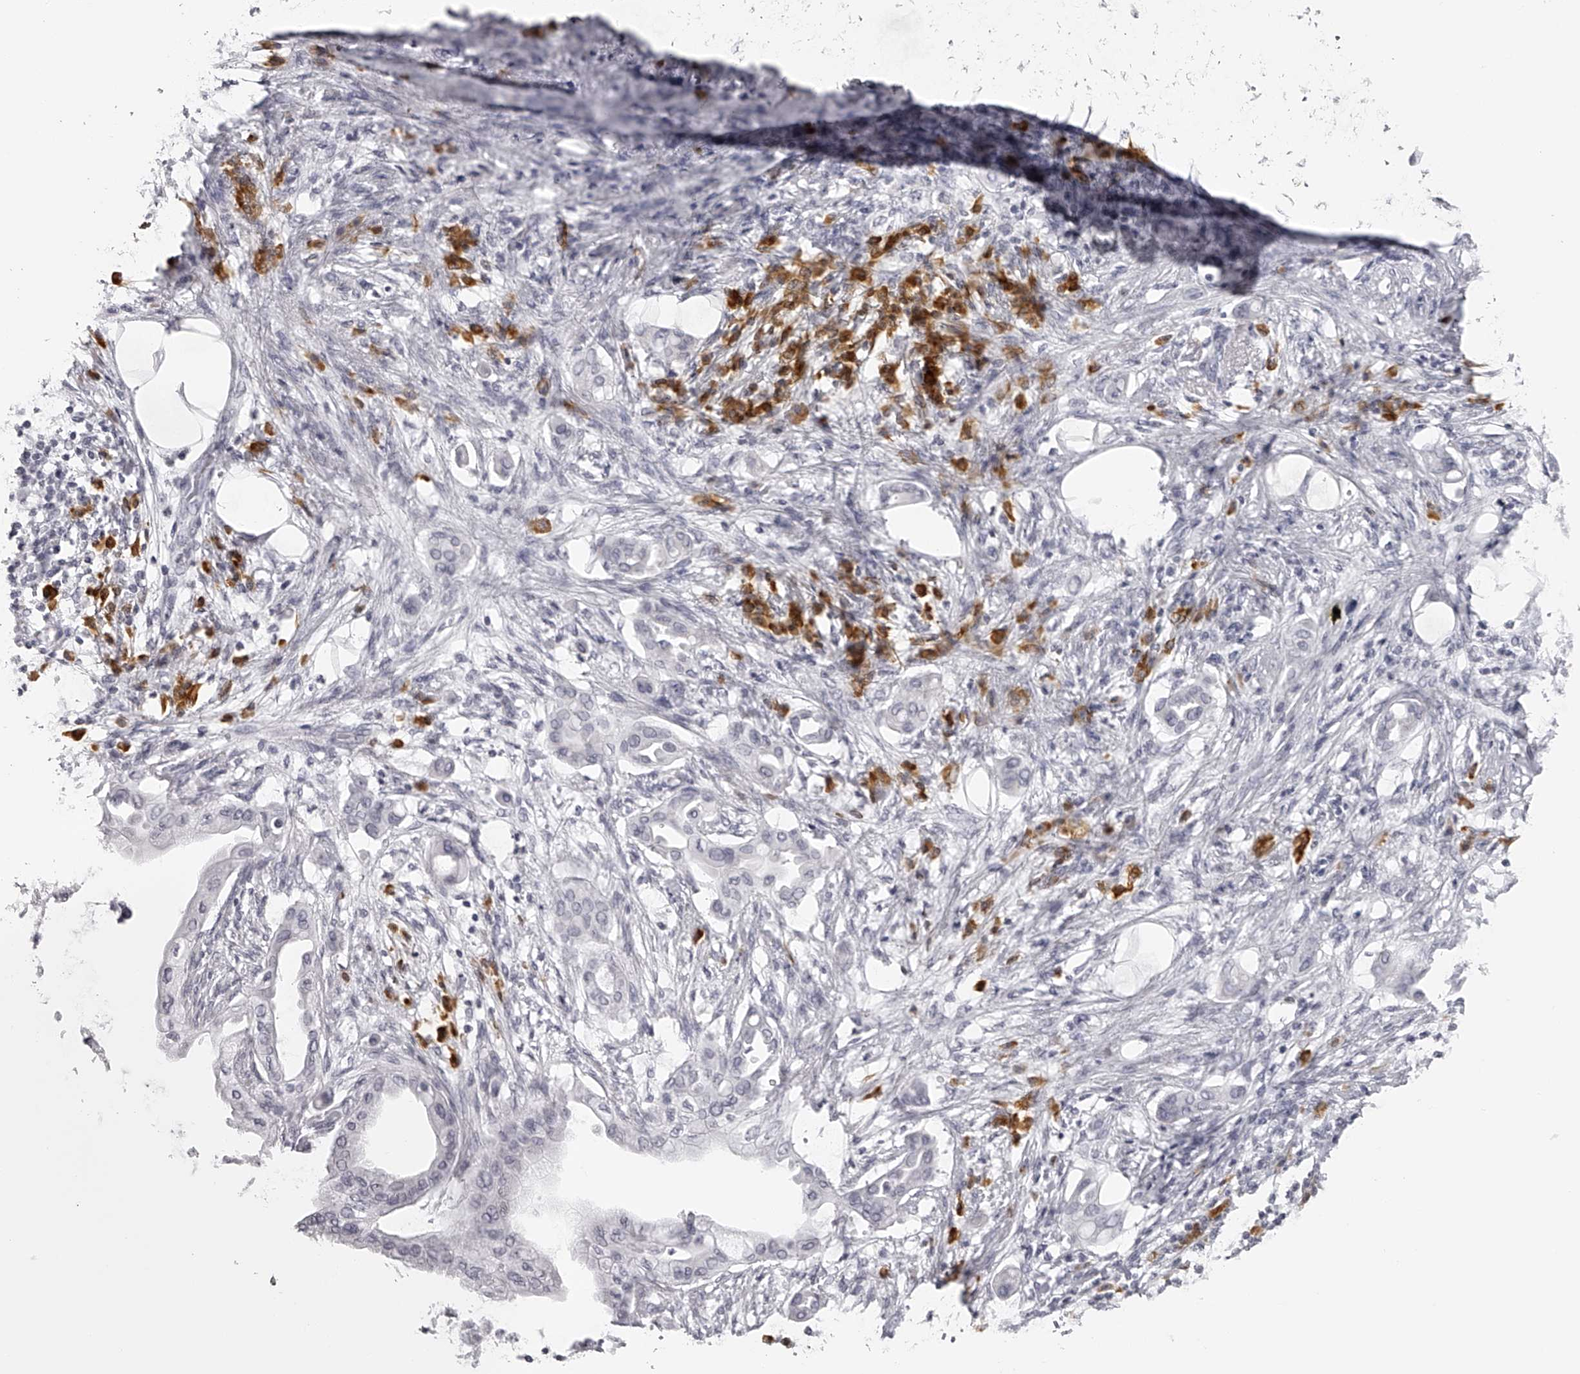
{"staining": {"intensity": "negative", "quantity": "none", "location": "none"}, "tissue": "pancreatic cancer", "cell_type": "Tumor cells", "image_type": "cancer", "snomed": [{"axis": "morphology", "description": "Adenocarcinoma, NOS"}, {"axis": "morphology", "description": "Adenocarcinoma, metastatic, NOS"}, {"axis": "topography", "description": "Lymph node"}, {"axis": "topography", "description": "Pancreas"}, {"axis": "topography", "description": "Duodenum"}], "caption": "Tumor cells are negative for protein expression in human pancreatic metastatic adenocarcinoma.", "gene": "SEC11C", "patient": {"sex": "female", "age": 64}}